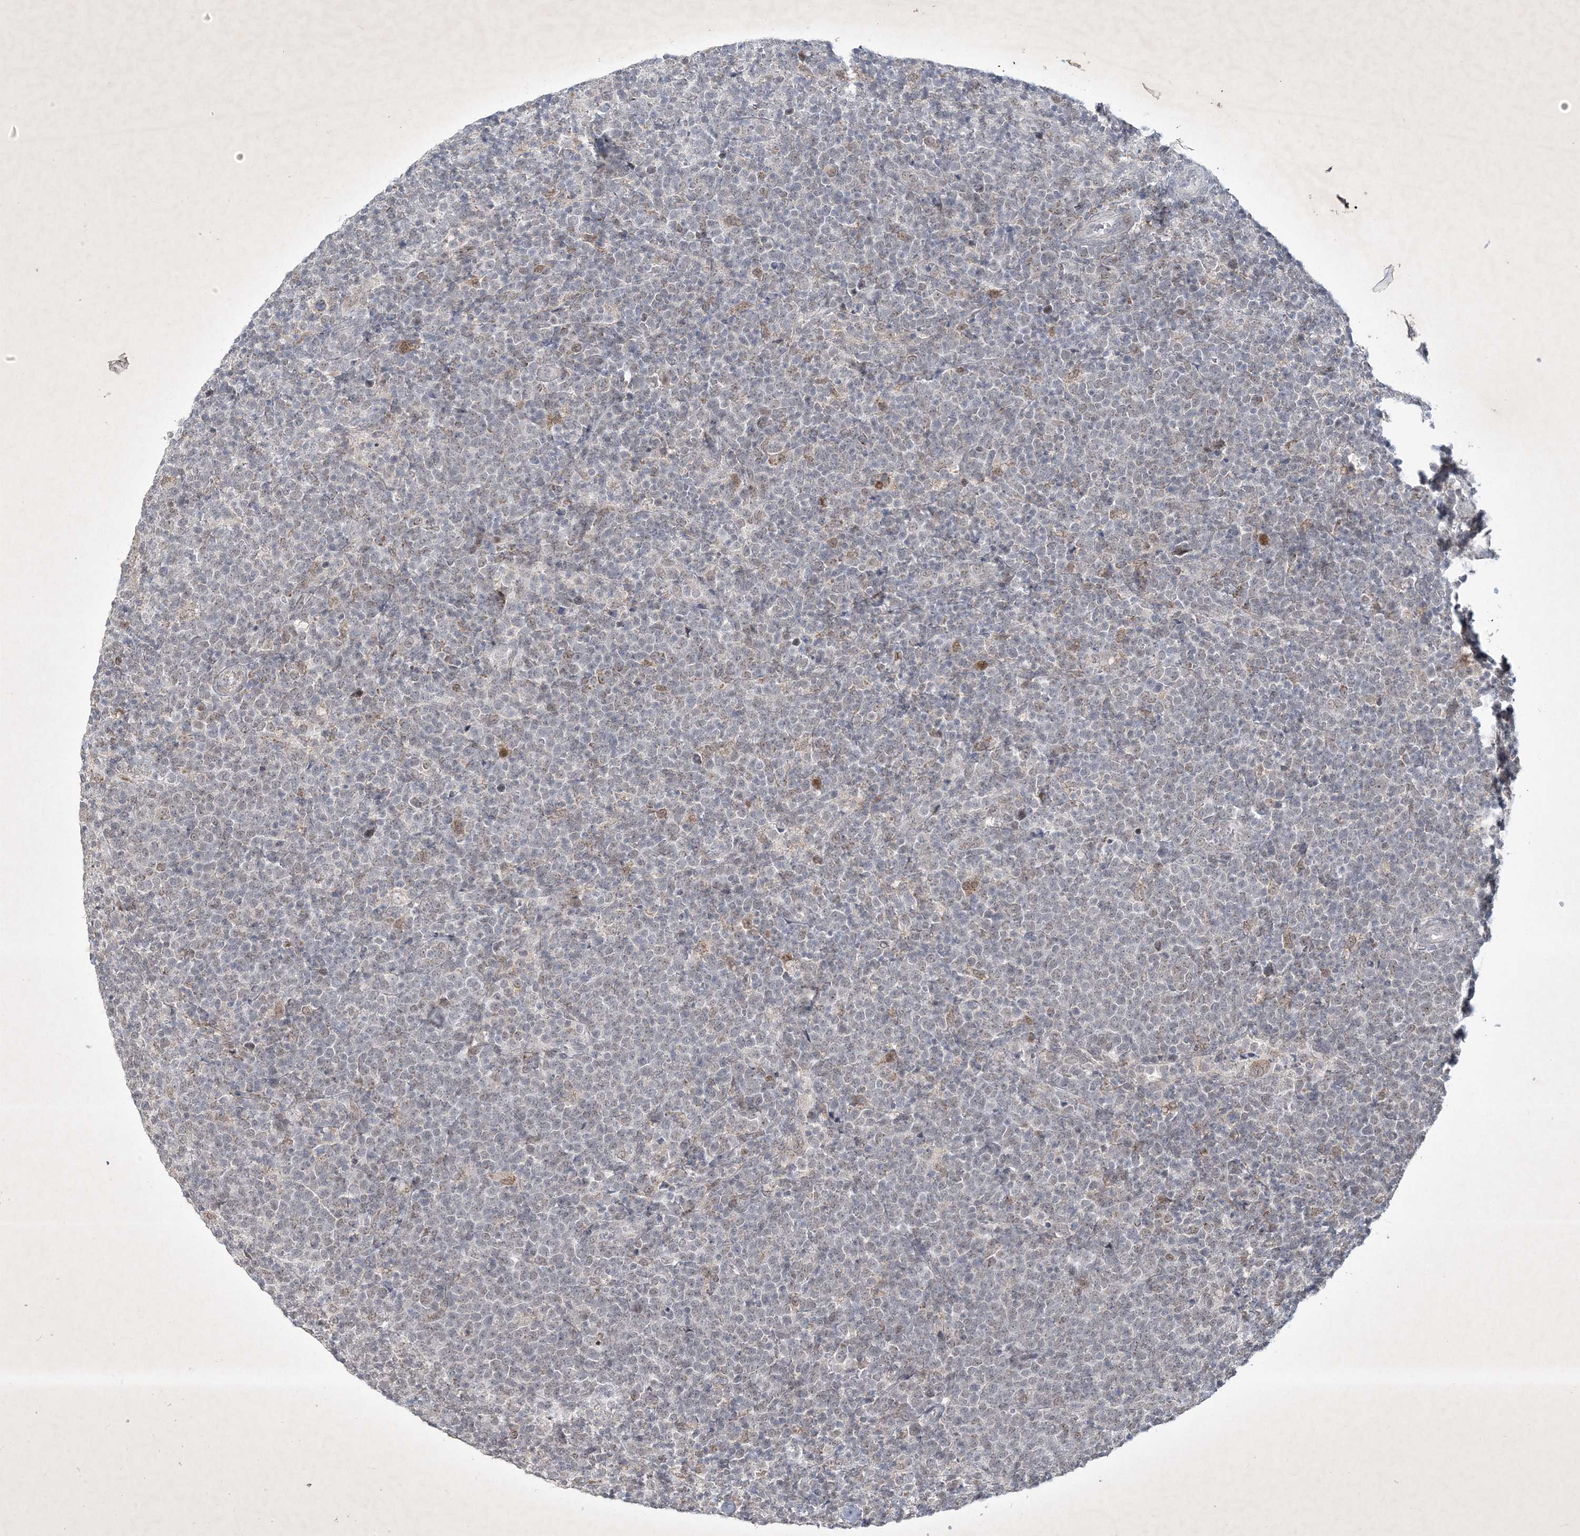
{"staining": {"intensity": "negative", "quantity": "none", "location": "none"}, "tissue": "lymphoma", "cell_type": "Tumor cells", "image_type": "cancer", "snomed": [{"axis": "morphology", "description": "Malignant lymphoma, non-Hodgkin's type, High grade"}, {"axis": "topography", "description": "Lymph node"}], "caption": "Tumor cells are negative for protein expression in human malignant lymphoma, non-Hodgkin's type (high-grade).", "gene": "ZBTB9", "patient": {"sex": "male", "age": 61}}